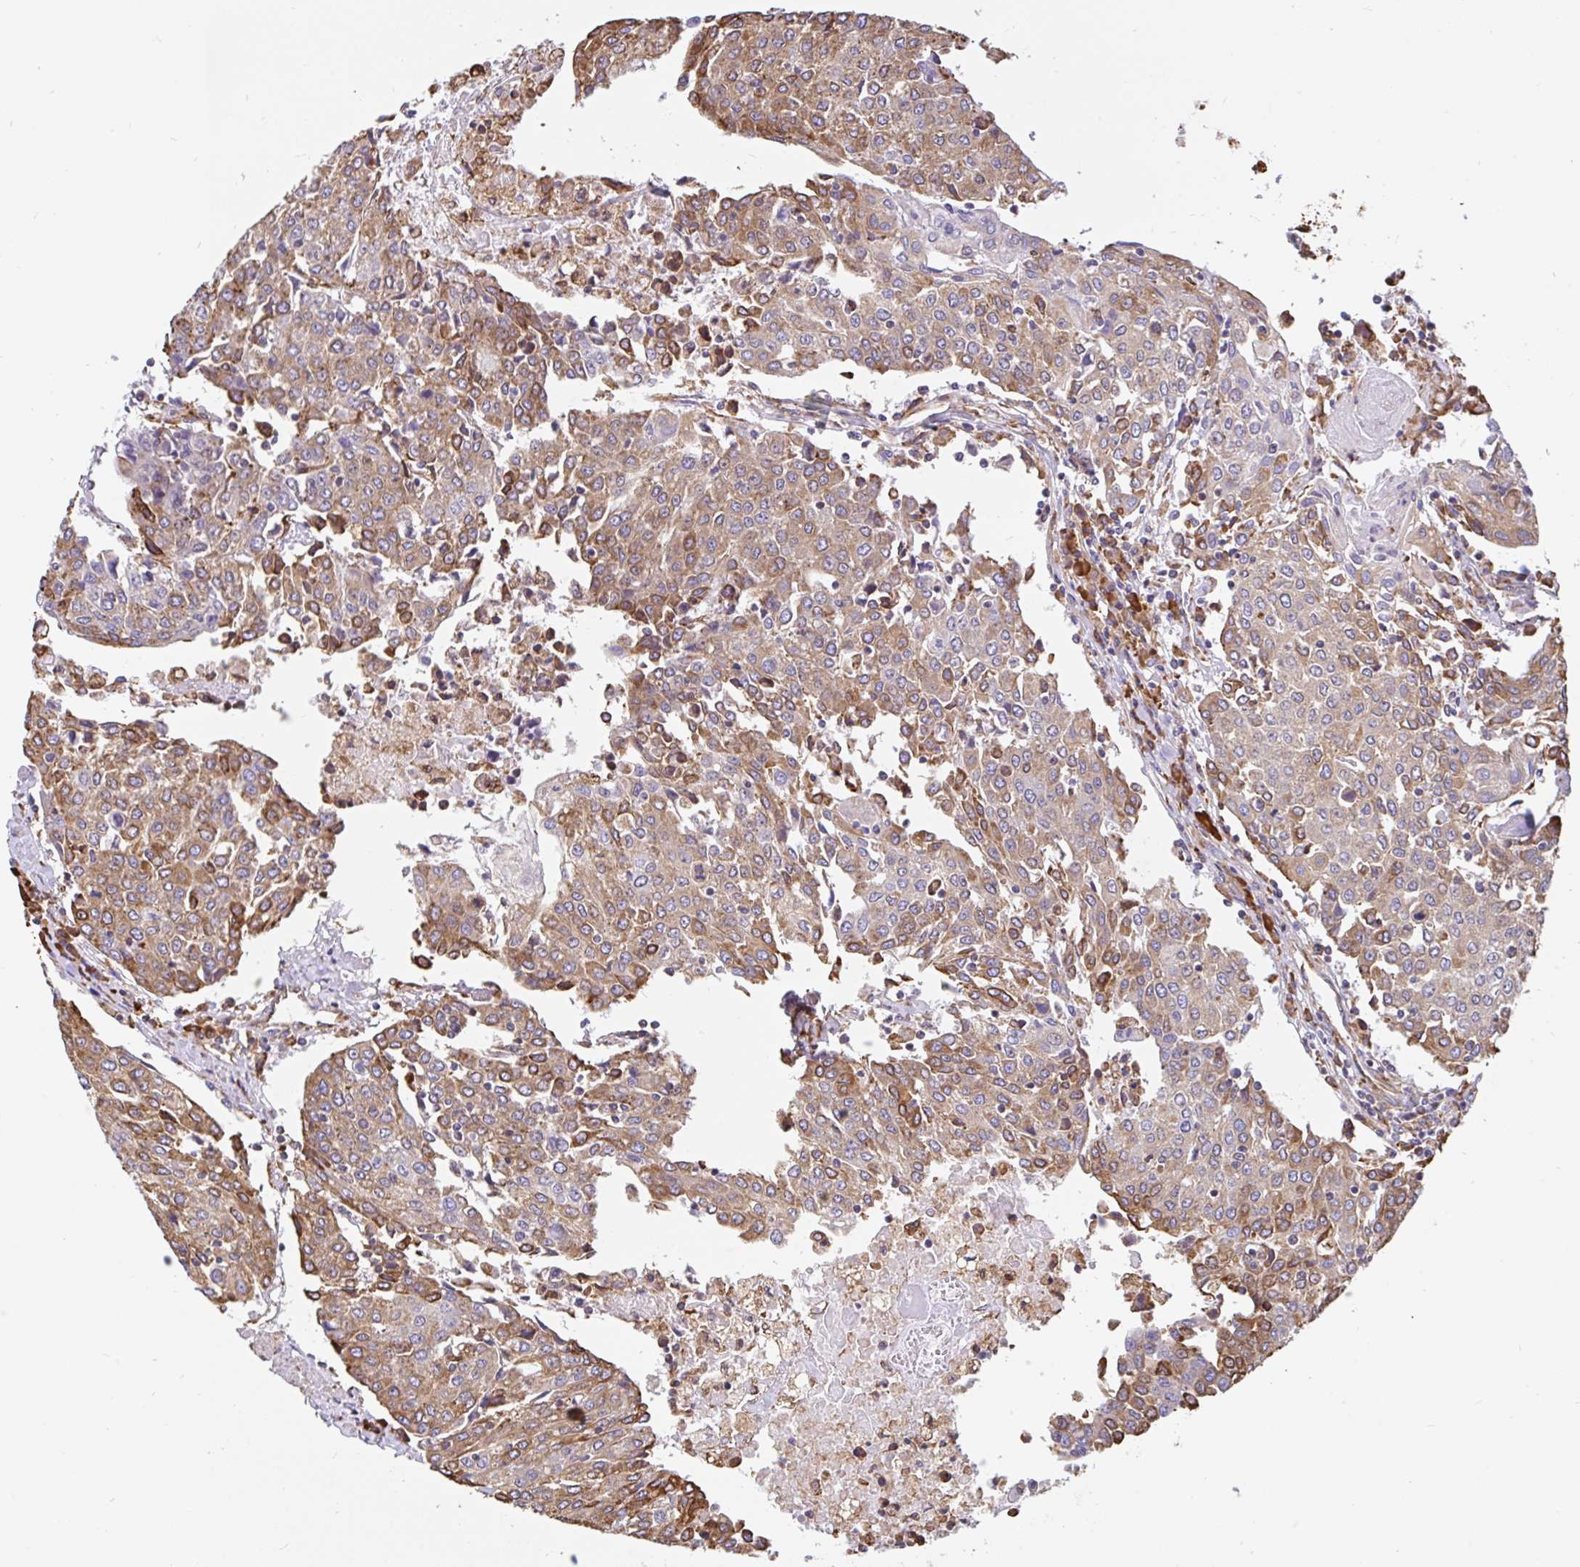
{"staining": {"intensity": "moderate", "quantity": ">75%", "location": "cytoplasmic/membranous"}, "tissue": "urothelial cancer", "cell_type": "Tumor cells", "image_type": "cancer", "snomed": [{"axis": "morphology", "description": "Urothelial carcinoma, High grade"}, {"axis": "topography", "description": "Urinary bladder"}], "caption": "Protein expression by immunohistochemistry reveals moderate cytoplasmic/membranous staining in about >75% of tumor cells in high-grade urothelial carcinoma.", "gene": "EML5", "patient": {"sex": "female", "age": 85}}